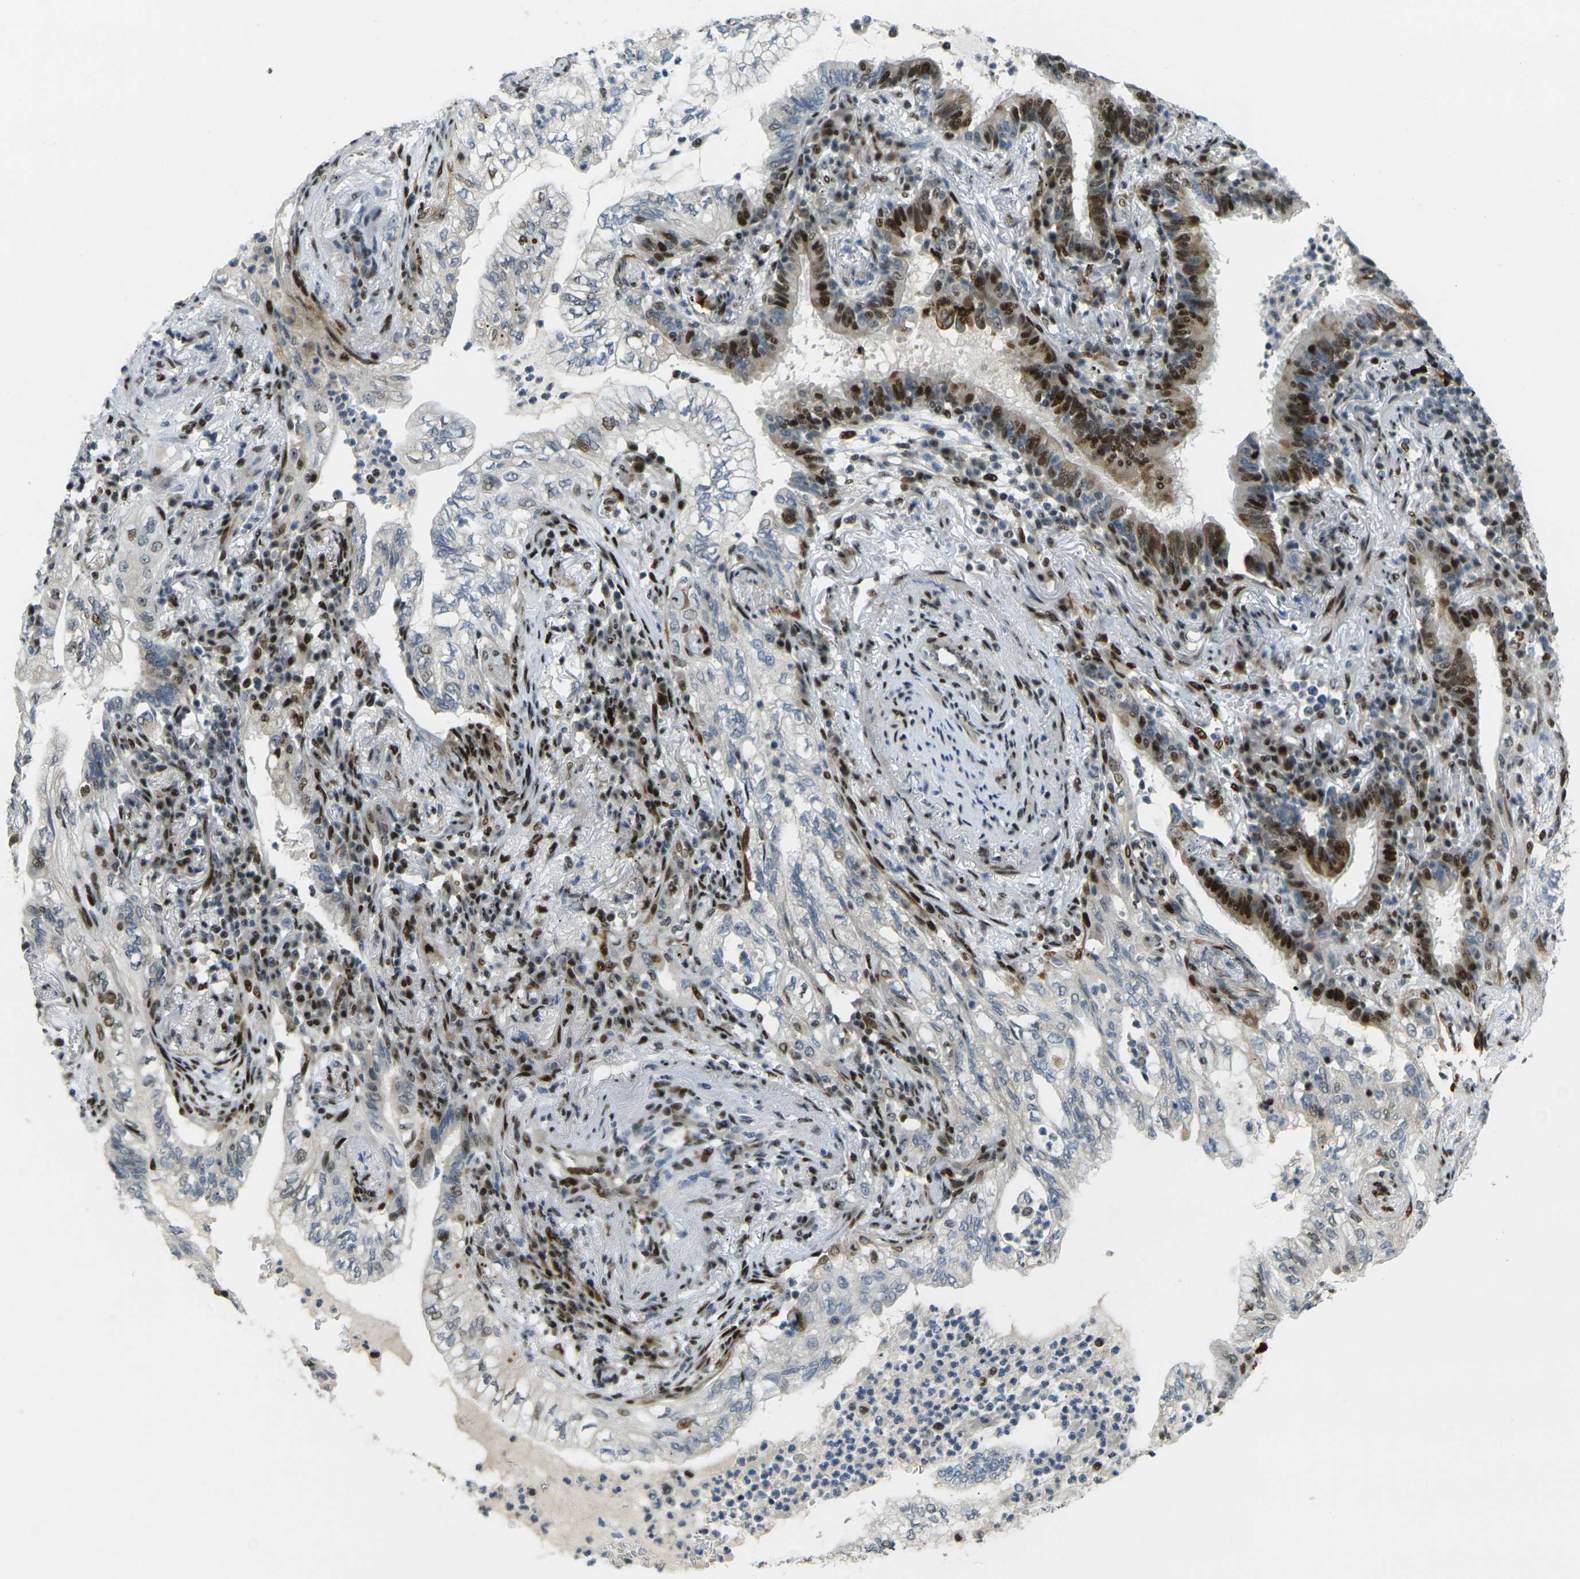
{"staining": {"intensity": "strong", "quantity": "25%-75%", "location": "cytoplasmic/membranous,nuclear"}, "tissue": "lung cancer", "cell_type": "Tumor cells", "image_type": "cancer", "snomed": [{"axis": "morphology", "description": "Normal tissue, NOS"}, {"axis": "morphology", "description": "Adenocarcinoma, NOS"}, {"axis": "topography", "description": "Bronchus"}, {"axis": "topography", "description": "Lung"}], "caption": "Immunohistochemistry (IHC) staining of adenocarcinoma (lung), which reveals high levels of strong cytoplasmic/membranous and nuclear positivity in approximately 25%-75% of tumor cells indicating strong cytoplasmic/membranous and nuclear protein expression. The staining was performed using DAB (brown) for protein detection and nuclei were counterstained in hematoxylin (blue).", "gene": "UBE2C", "patient": {"sex": "female", "age": 70}}